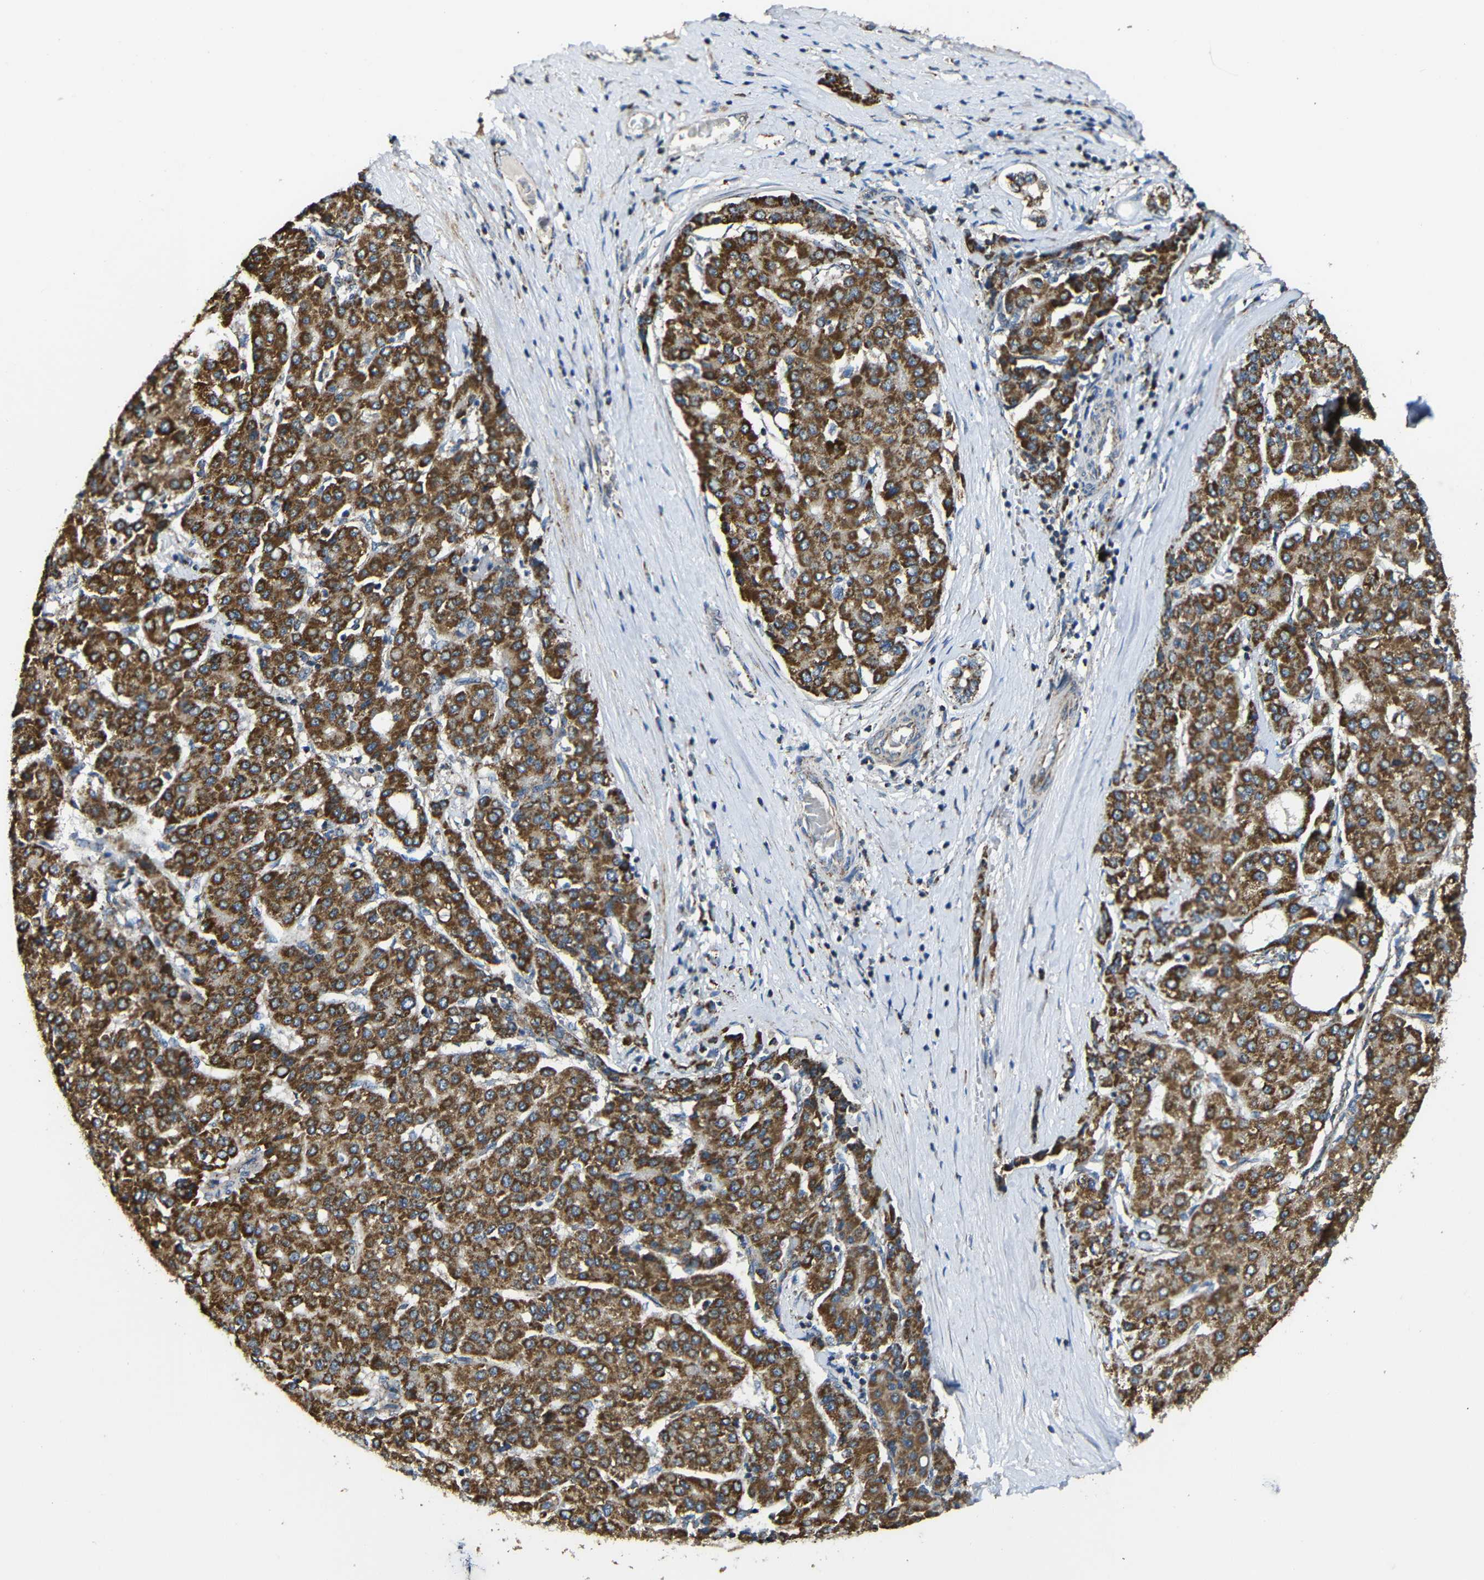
{"staining": {"intensity": "strong", "quantity": ">75%", "location": "cytoplasmic/membranous"}, "tissue": "liver cancer", "cell_type": "Tumor cells", "image_type": "cancer", "snomed": [{"axis": "morphology", "description": "Carcinoma, Hepatocellular, NOS"}, {"axis": "topography", "description": "Liver"}], "caption": "Human hepatocellular carcinoma (liver) stained for a protein (brown) reveals strong cytoplasmic/membranous positive expression in about >75% of tumor cells.", "gene": "NR3C2", "patient": {"sex": "male", "age": 65}}